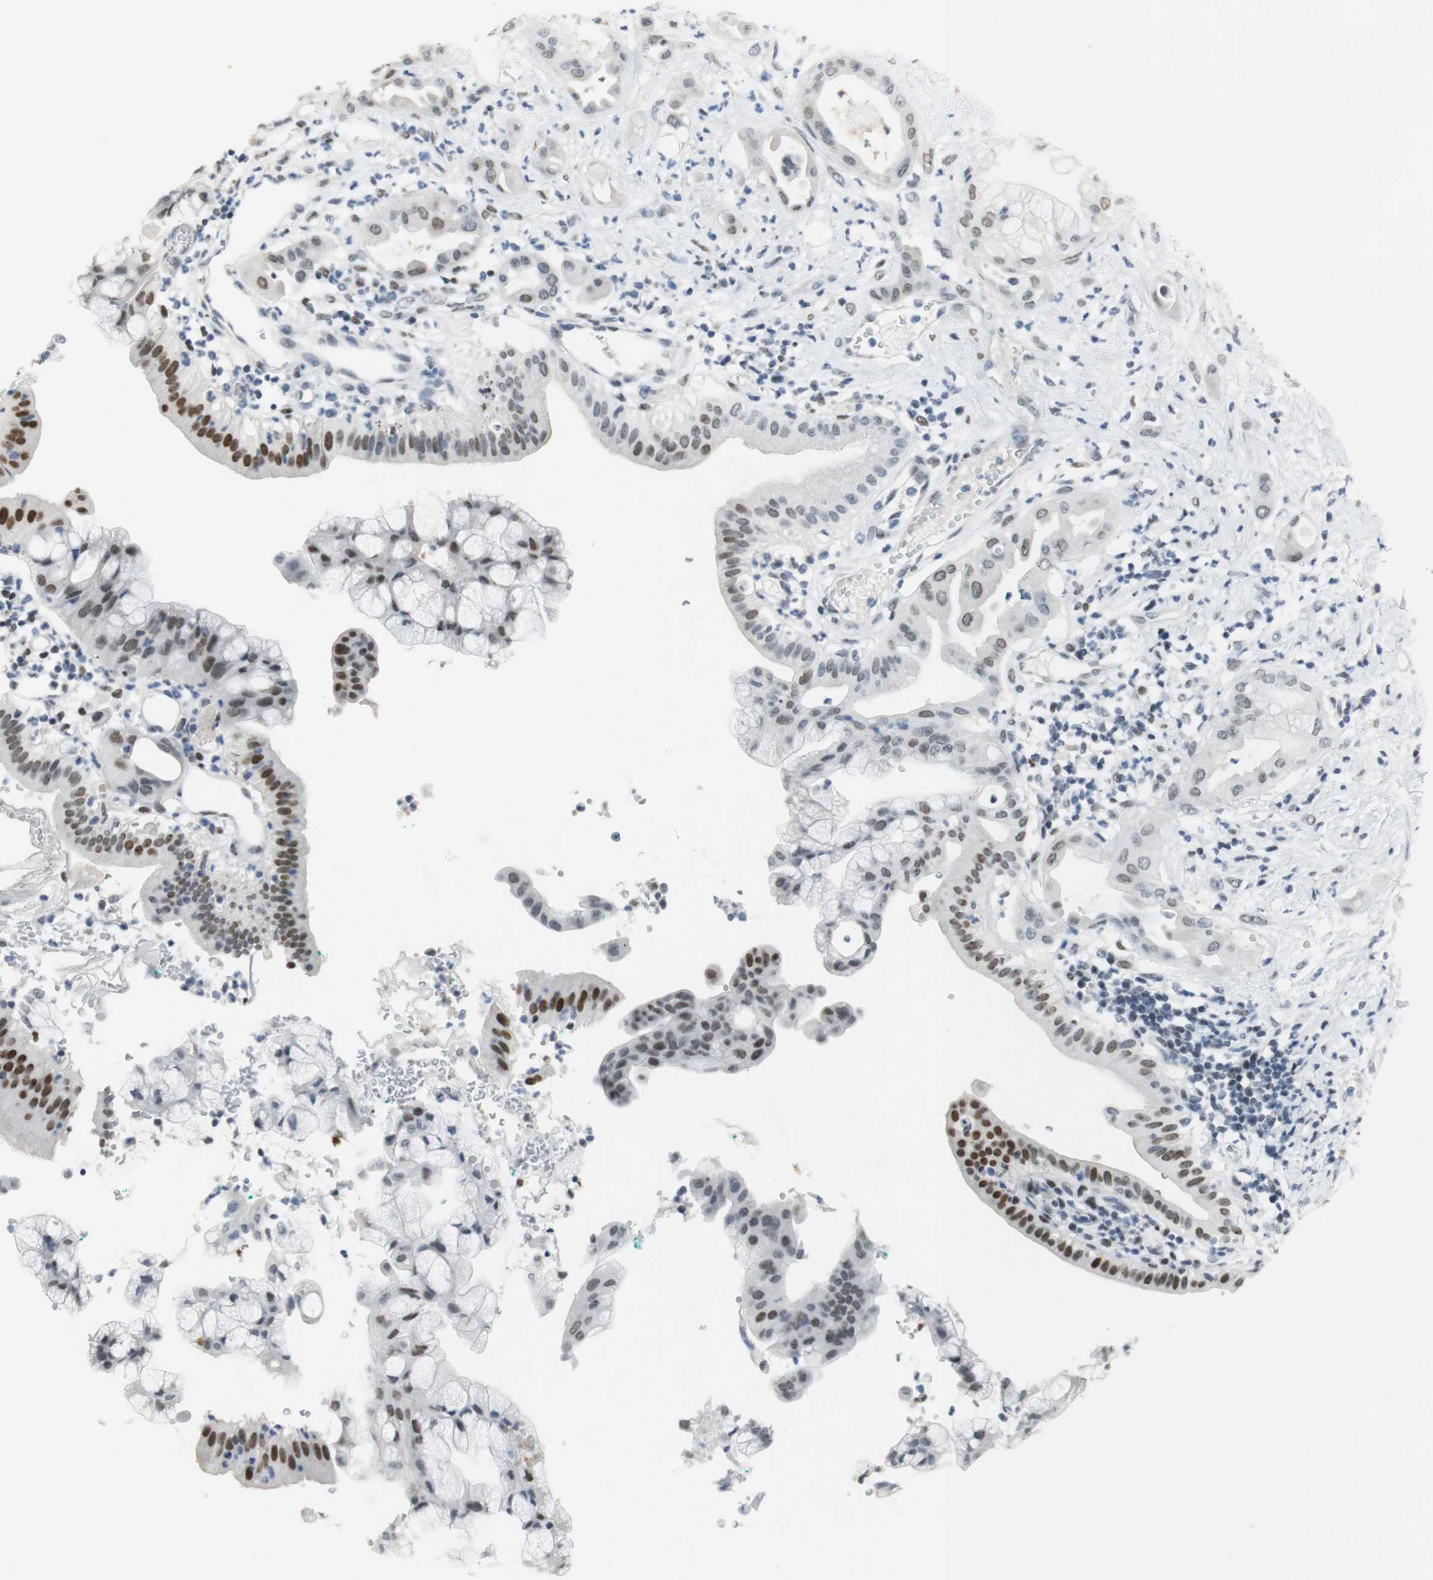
{"staining": {"intensity": "moderate", "quantity": "25%-75%", "location": "nuclear"}, "tissue": "pancreatic cancer", "cell_type": "Tumor cells", "image_type": "cancer", "snomed": [{"axis": "morphology", "description": "Adenocarcinoma, NOS"}, {"axis": "morphology", "description": "Adenocarcinoma, metastatic, NOS"}, {"axis": "topography", "description": "Lymph node"}, {"axis": "topography", "description": "Pancreas"}, {"axis": "topography", "description": "Duodenum"}], "caption": "DAB (3,3'-diaminobenzidine) immunohistochemical staining of pancreatic cancer (metastatic adenocarcinoma) shows moderate nuclear protein expression in approximately 25%-75% of tumor cells.", "gene": "BMI1", "patient": {"sex": "female", "age": 64}}